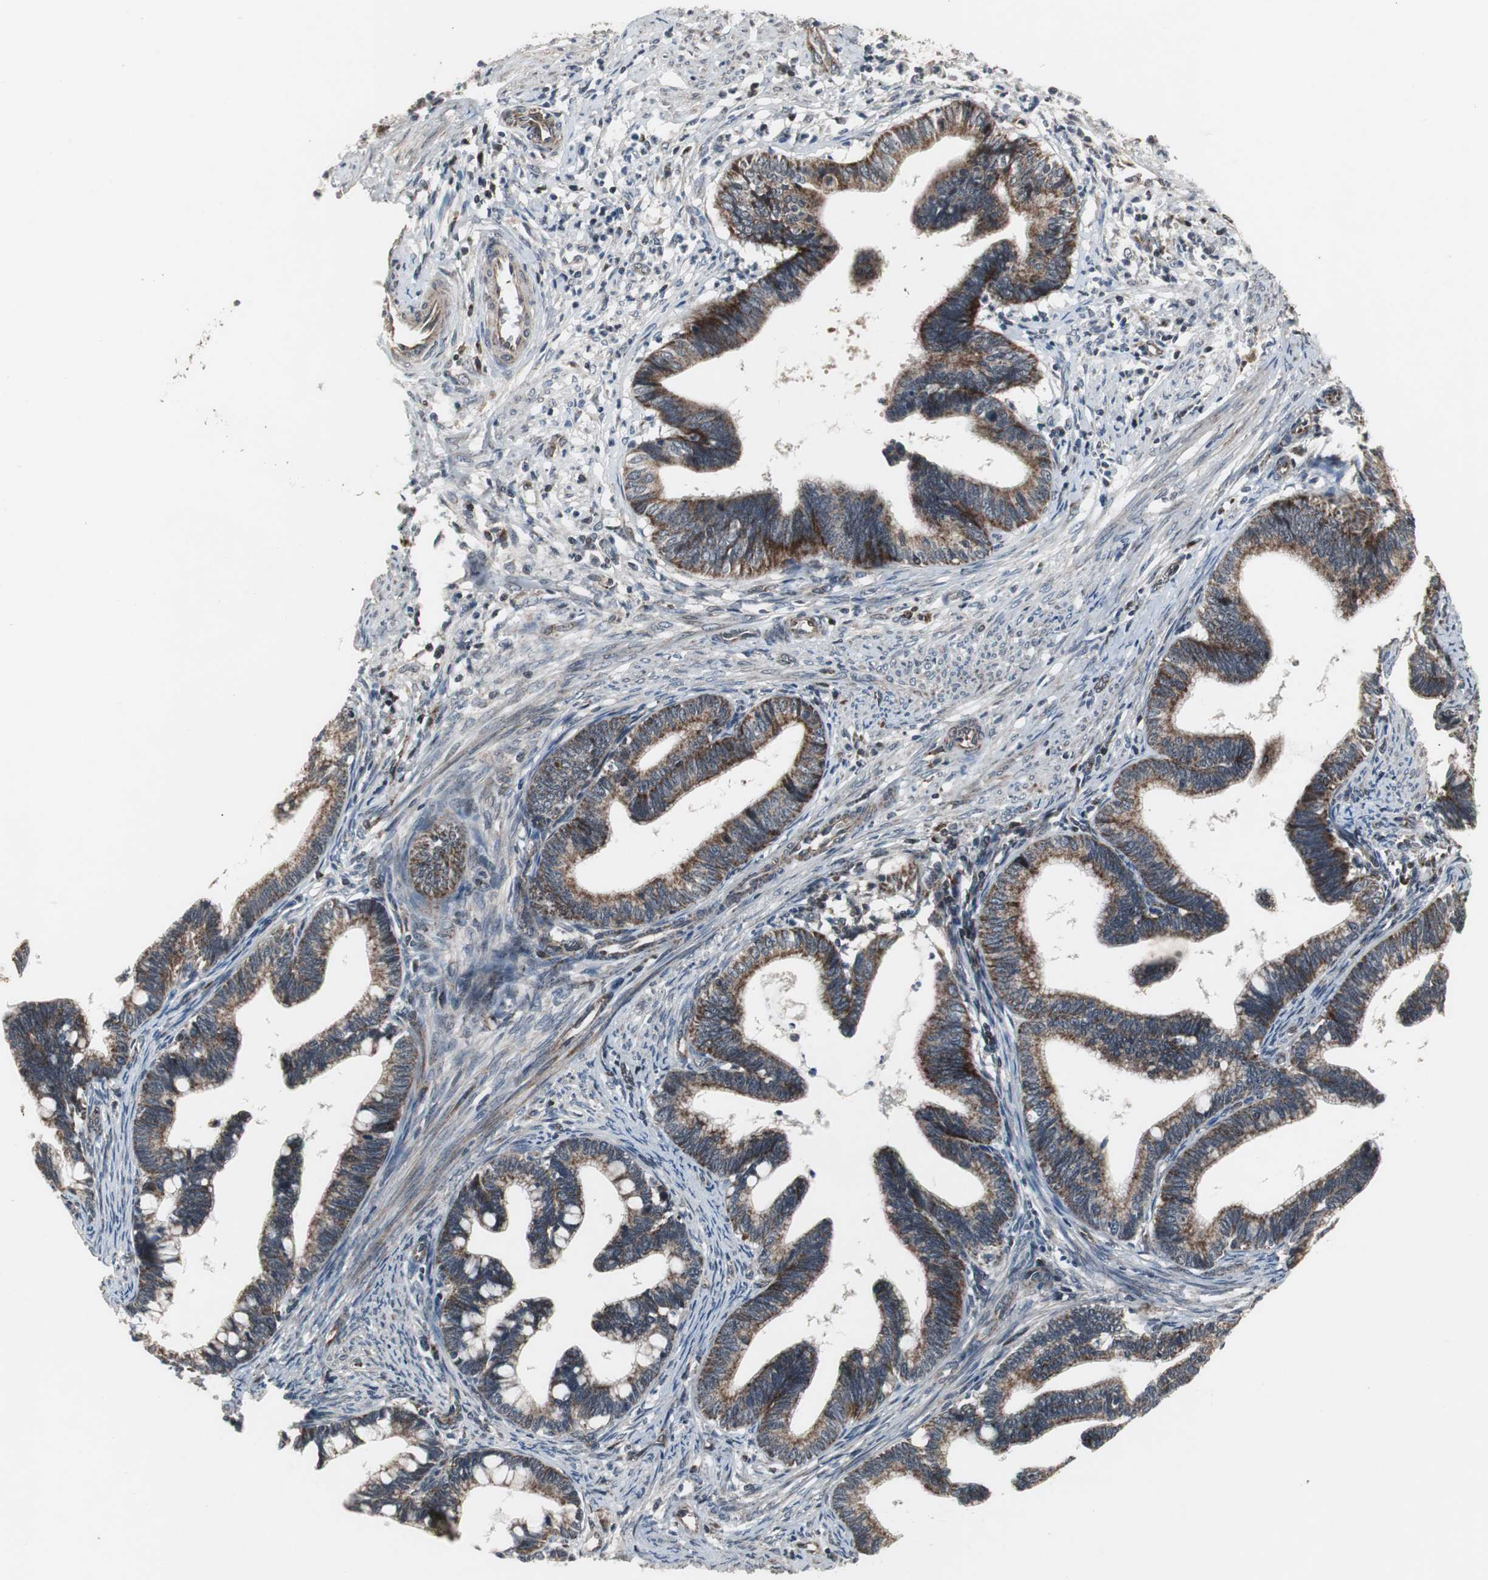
{"staining": {"intensity": "strong", "quantity": ">75%", "location": "cytoplasmic/membranous"}, "tissue": "cervical cancer", "cell_type": "Tumor cells", "image_type": "cancer", "snomed": [{"axis": "morphology", "description": "Adenocarcinoma, NOS"}, {"axis": "topography", "description": "Cervix"}], "caption": "Immunohistochemistry image of human adenocarcinoma (cervical) stained for a protein (brown), which reveals high levels of strong cytoplasmic/membranous positivity in about >75% of tumor cells.", "gene": "MRPL40", "patient": {"sex": "female", "age": 36}}